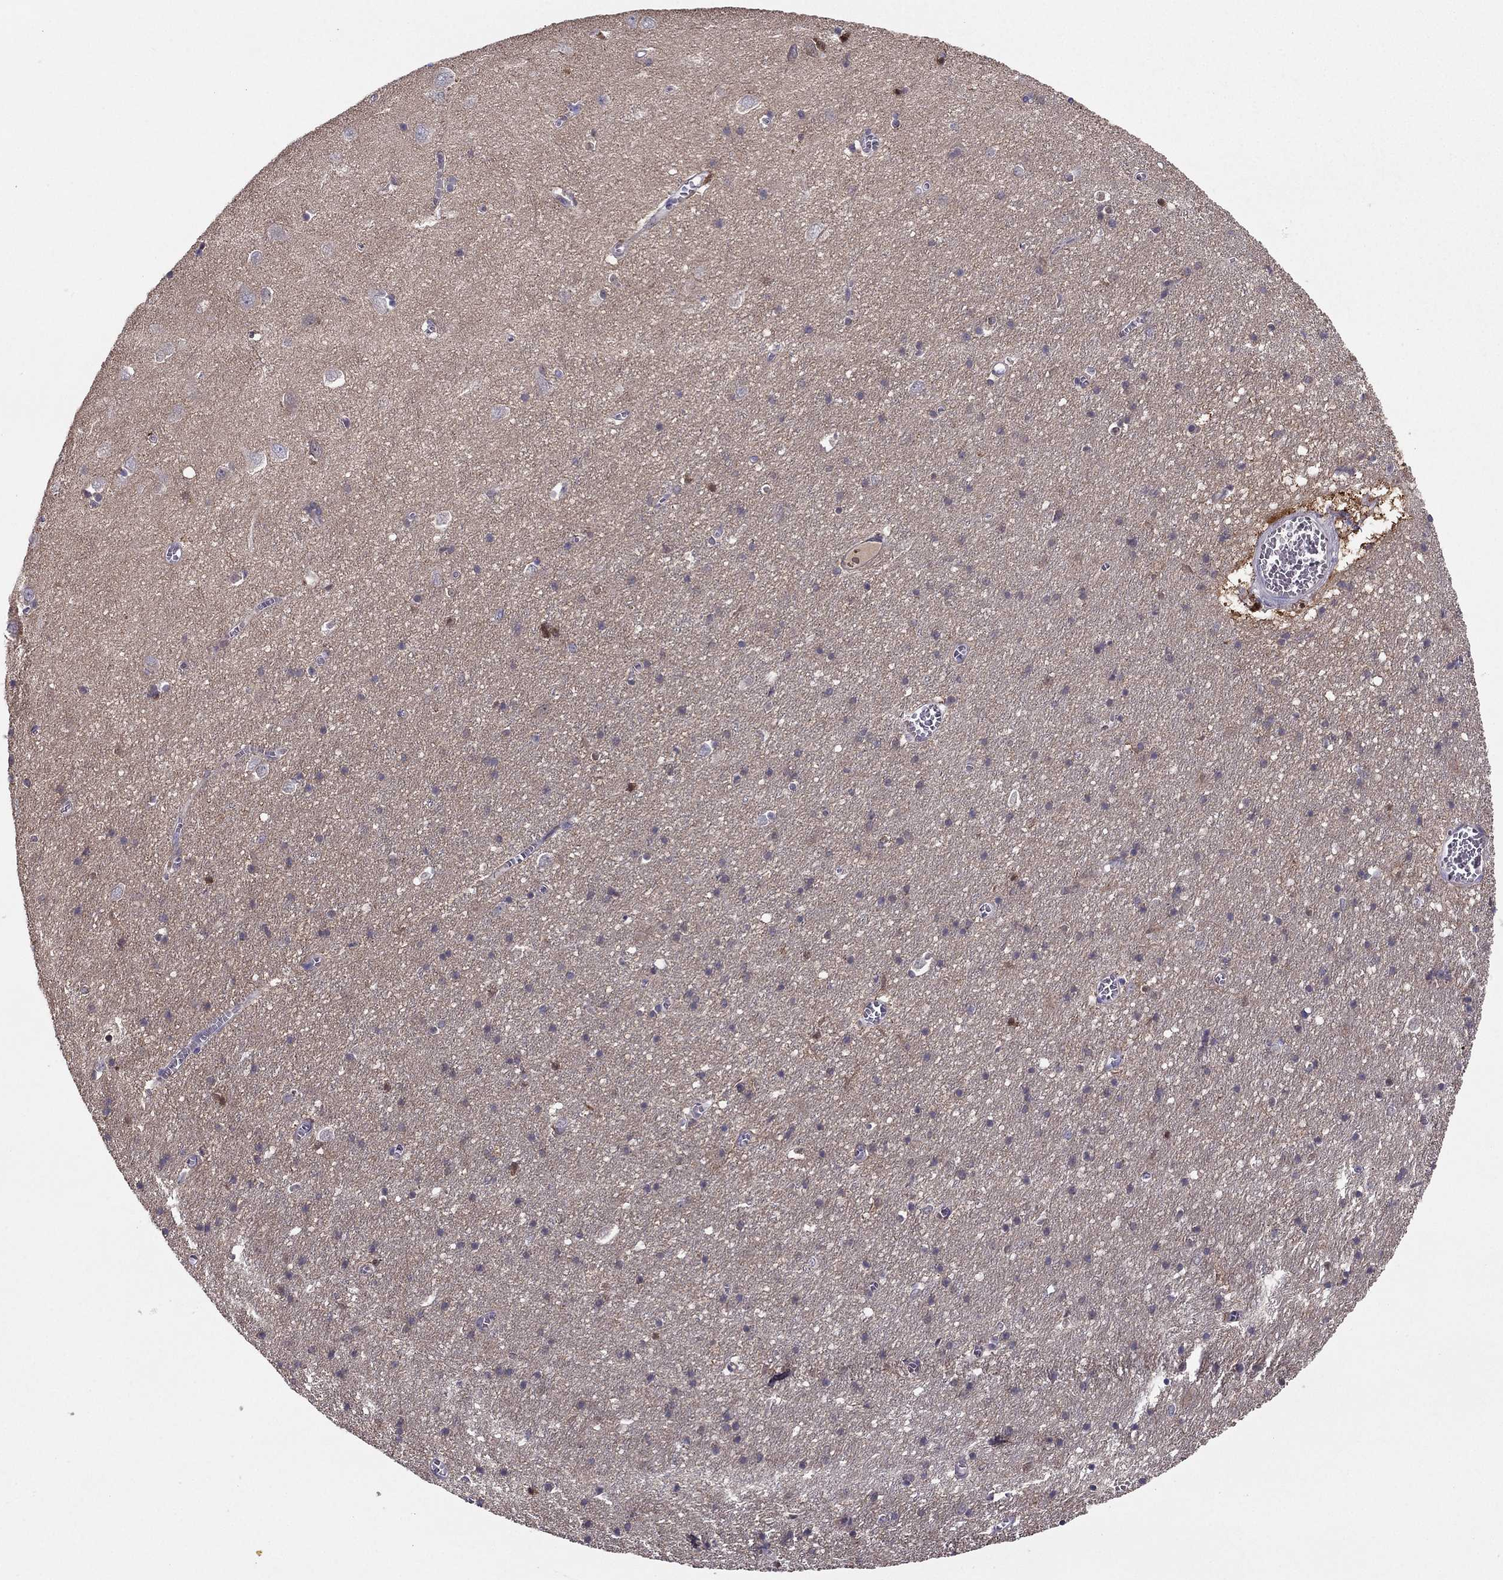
{"staining": {"intensity": "negative", "quantity": "none", "location": "none"}, "tissue": "cerebral cortex", "cell_type": "Endothelial cells", "image_type": "normal", "snomed": [{"axis": "morphology", "description": "Normal tissue, NOS"}, {"axis": "topography", "description": "Cerebral cortex"}], "caption": "A high-resolution photomicrograph shows immunohistochemistry staining of benign cerebral cortex, which exhibits no significant expression in endothelial cells.", "gene": "SYT5", "patient": {"sex": "male", "age": 70}}